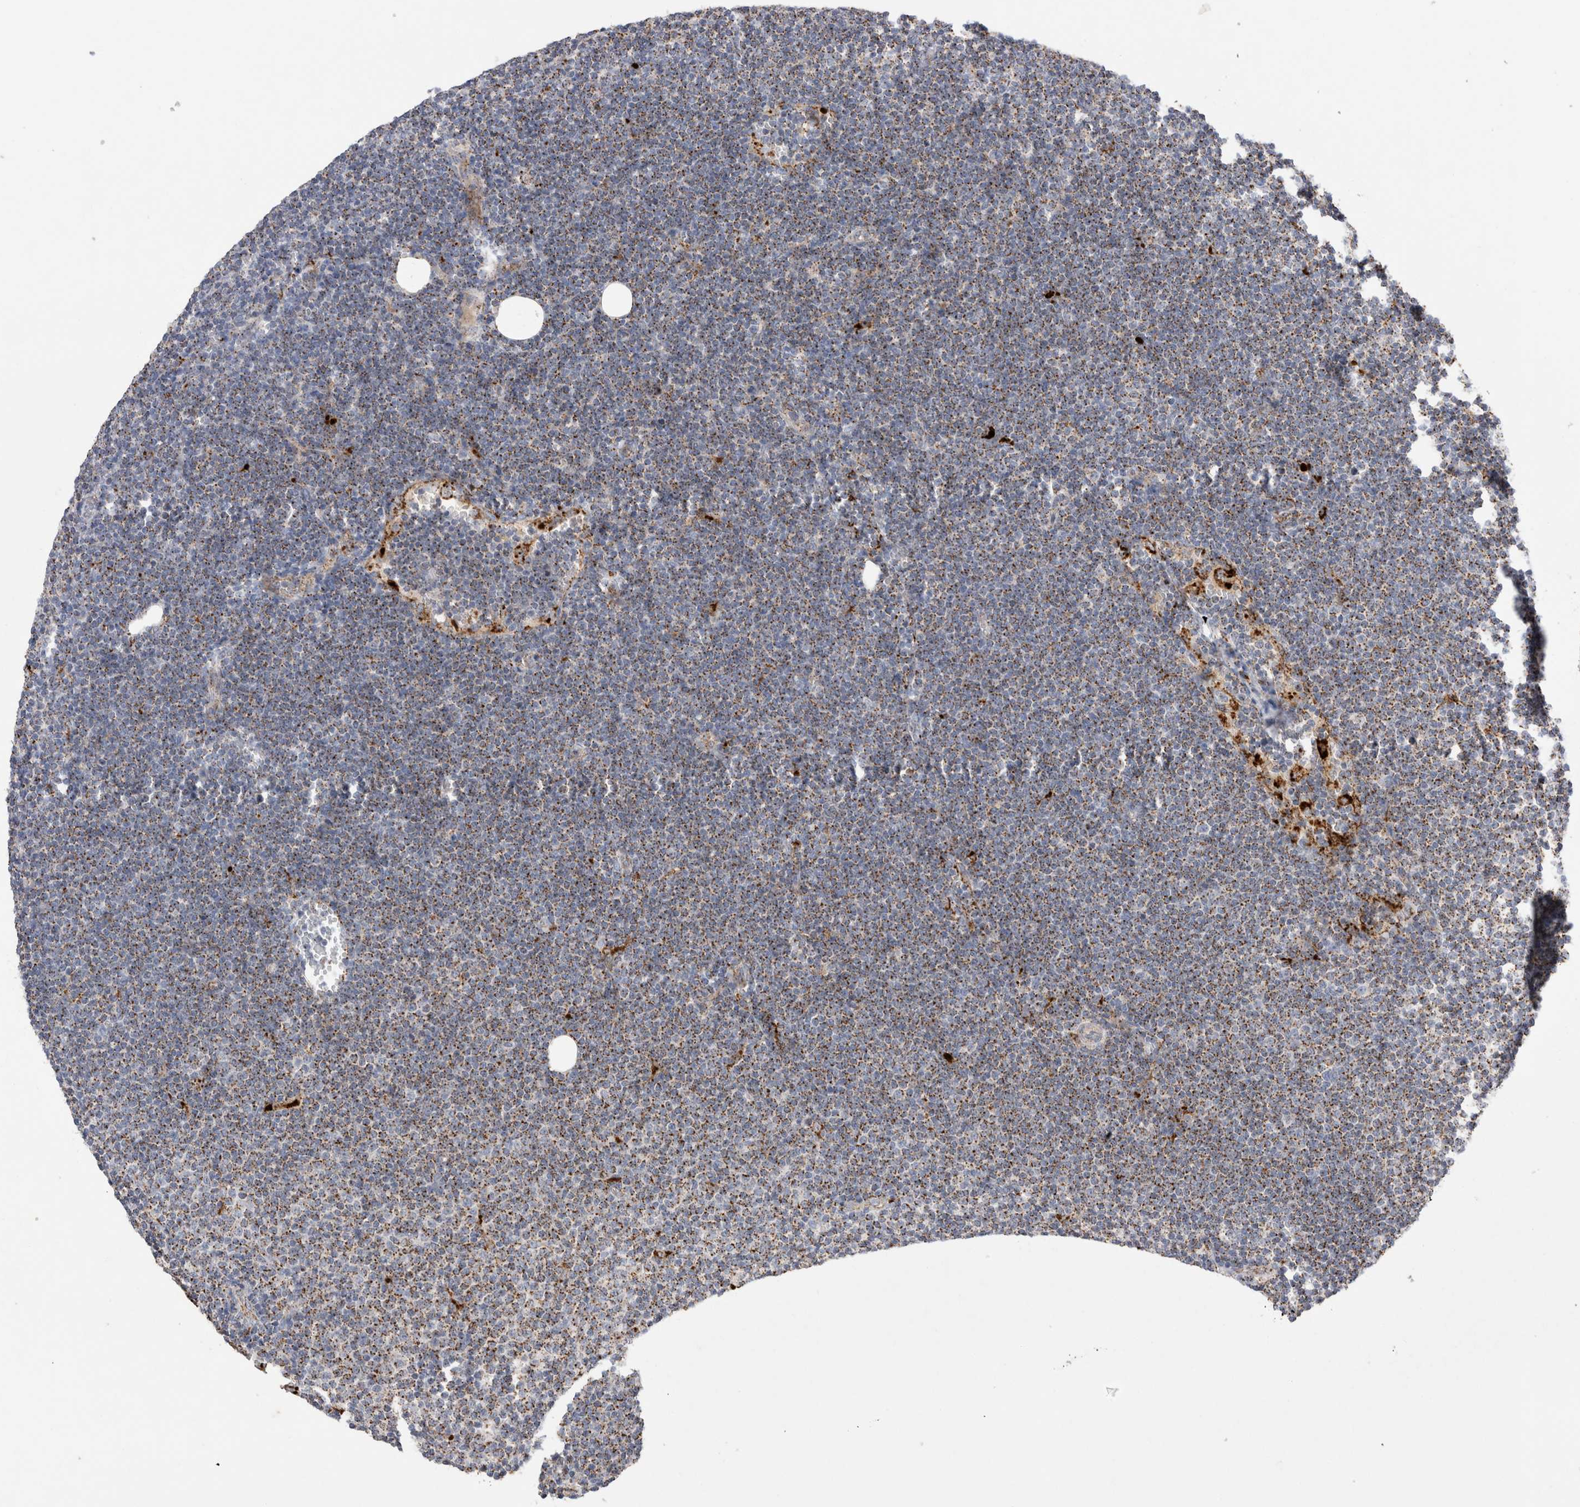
{"staining": {"intensity": "moderate", "quantity": ">75%", "location": "cytoplasmic/membranous"}, "tissue": "lymphoma", "cell_type": "Tumor cells", "image_type": "cancer", "snomed": [{"axis": "morphology", "description": "Malignant lymphoma, non-Hodgkin's type, Low grade"}, {"axis": "topography", "description": "Lymph node"}], "caption": "Protein analysis of malignant lymphoma, non-Hodgkin's type (low-grade) tissue reveals moderate cytoplasmic/membranous staining in about >75% of tumor cells.", "gene": "CTSA", "patient": {"sex": "female", "age": 53}}